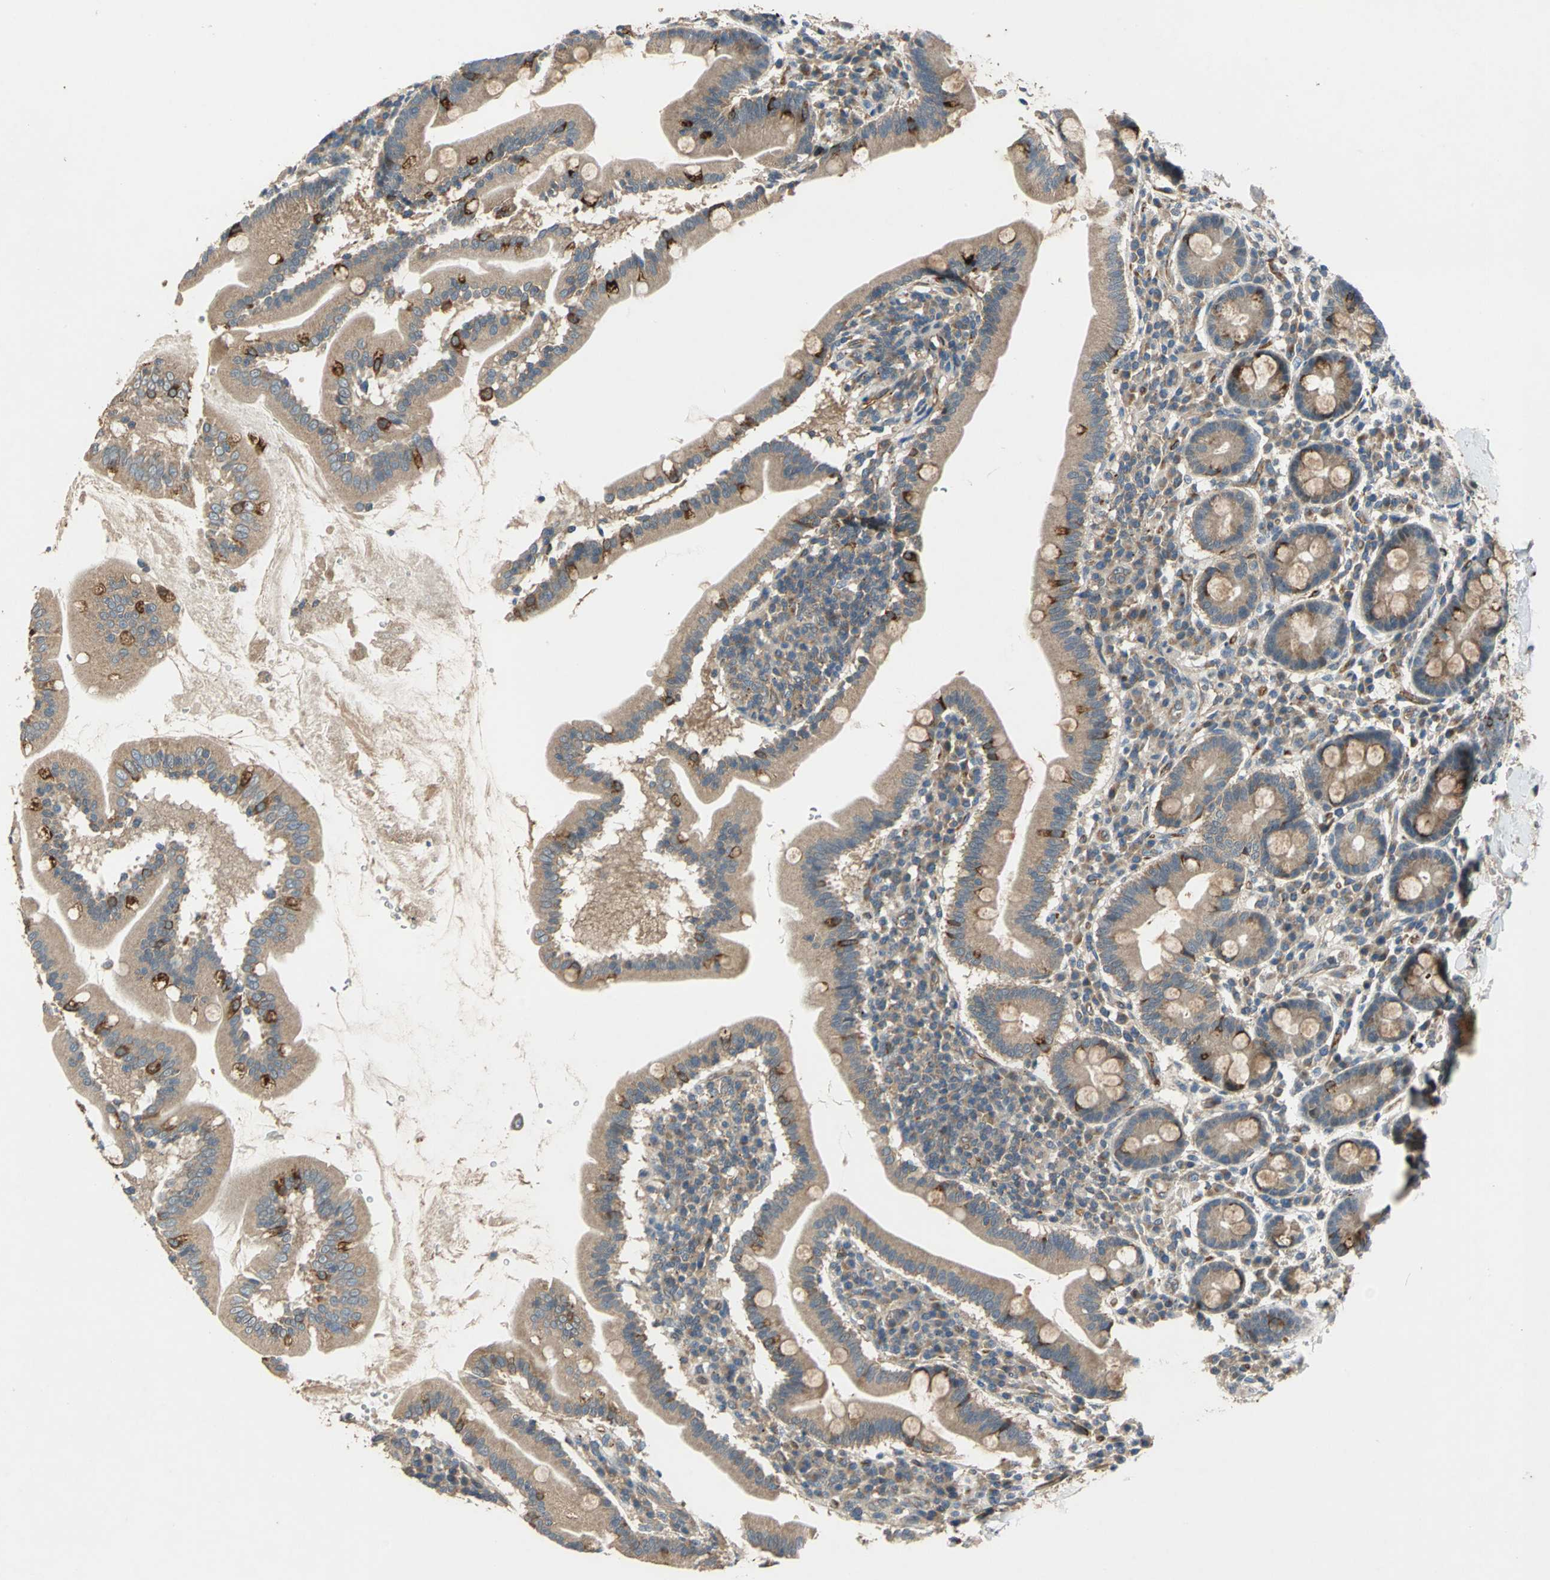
{"staining": {"intensity": "moderate", "quantity": ">75%", "location": "cytoplasmic/membranous"}, "tissue": "duodenum", "cell_type": "Glandular cells", "image_type": "normal", "snomed": [{"axis": "morphology", "description": "Normal tissue, NOS"}, {"axis": "topography", "description": "Duodenum"}], "caption": "Benign duodenum exhibits moderate cytoplasmic/membranous staining in about >75% of glandular cells, visualized by immunohistochemistry. (DAB (3,3'-diaminobenzidine) IHC with brightfield microscopy, high magnification).", "gene": "EMCN", "patient": {"sex": "male", "age": 50}}